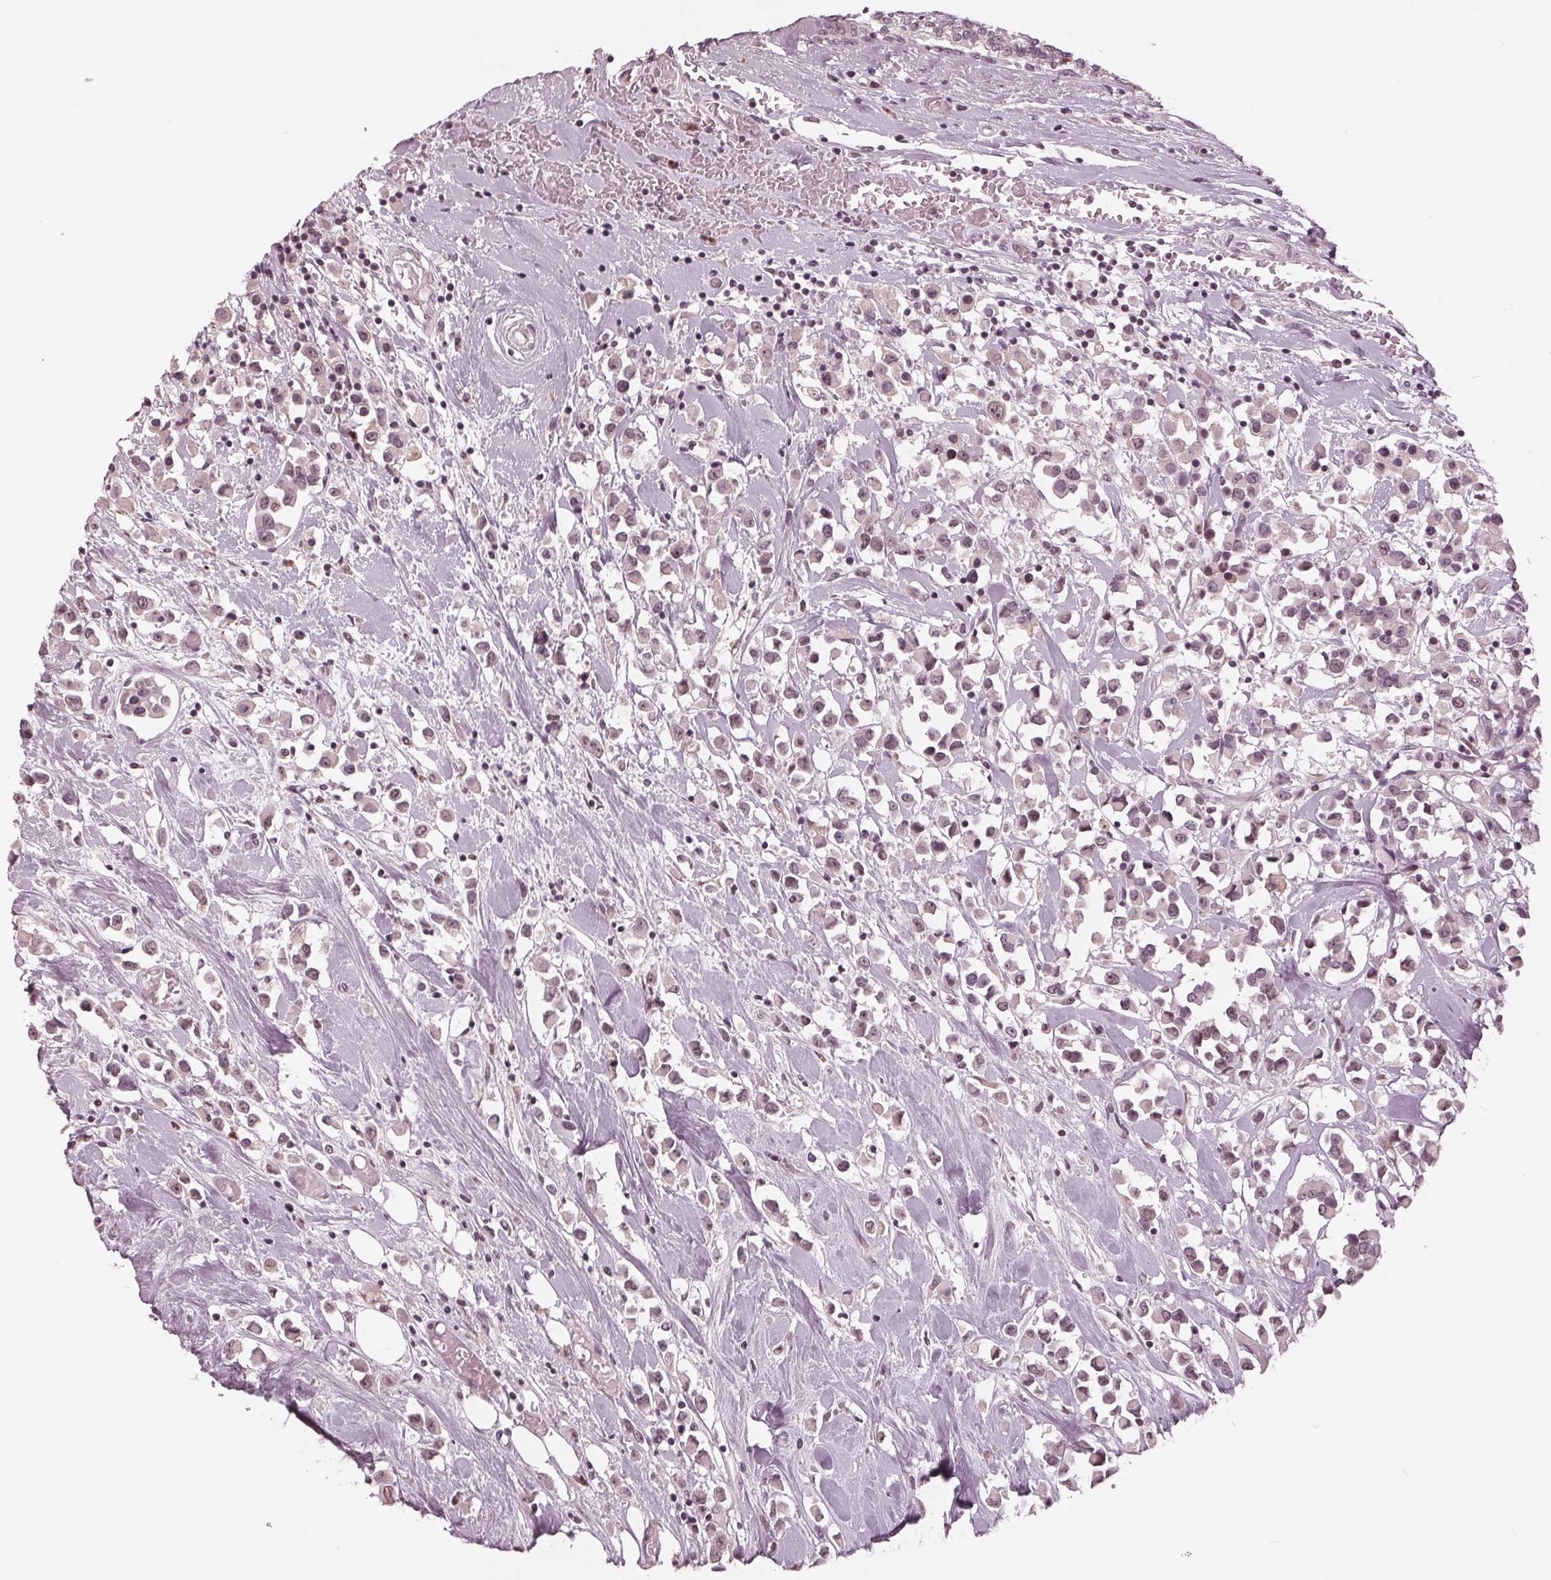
{"staining": {"intensity": "moderate", "quantity": "25%-75%", "location": "cytoplasmic/membranous,nuclear"}, "tissue": "breast cancer", "cell_type": "Tumor cells", "image_type": "cancer", "snomed": [{"axis": "morphology", "description": "Duct carcinoma"}, {"axis": "topography", "description": "Breast"}], "caption": "Protein staining of breast infiltrating ductal carcinoma tissue shows moderate cytoplasmic/membranous and nuclear staining in approximately 25%-75% of tumor cells. Nuclei are stained in blue.", "gene": "SLX4", "patient": {"sex": "female", "age": 61}}